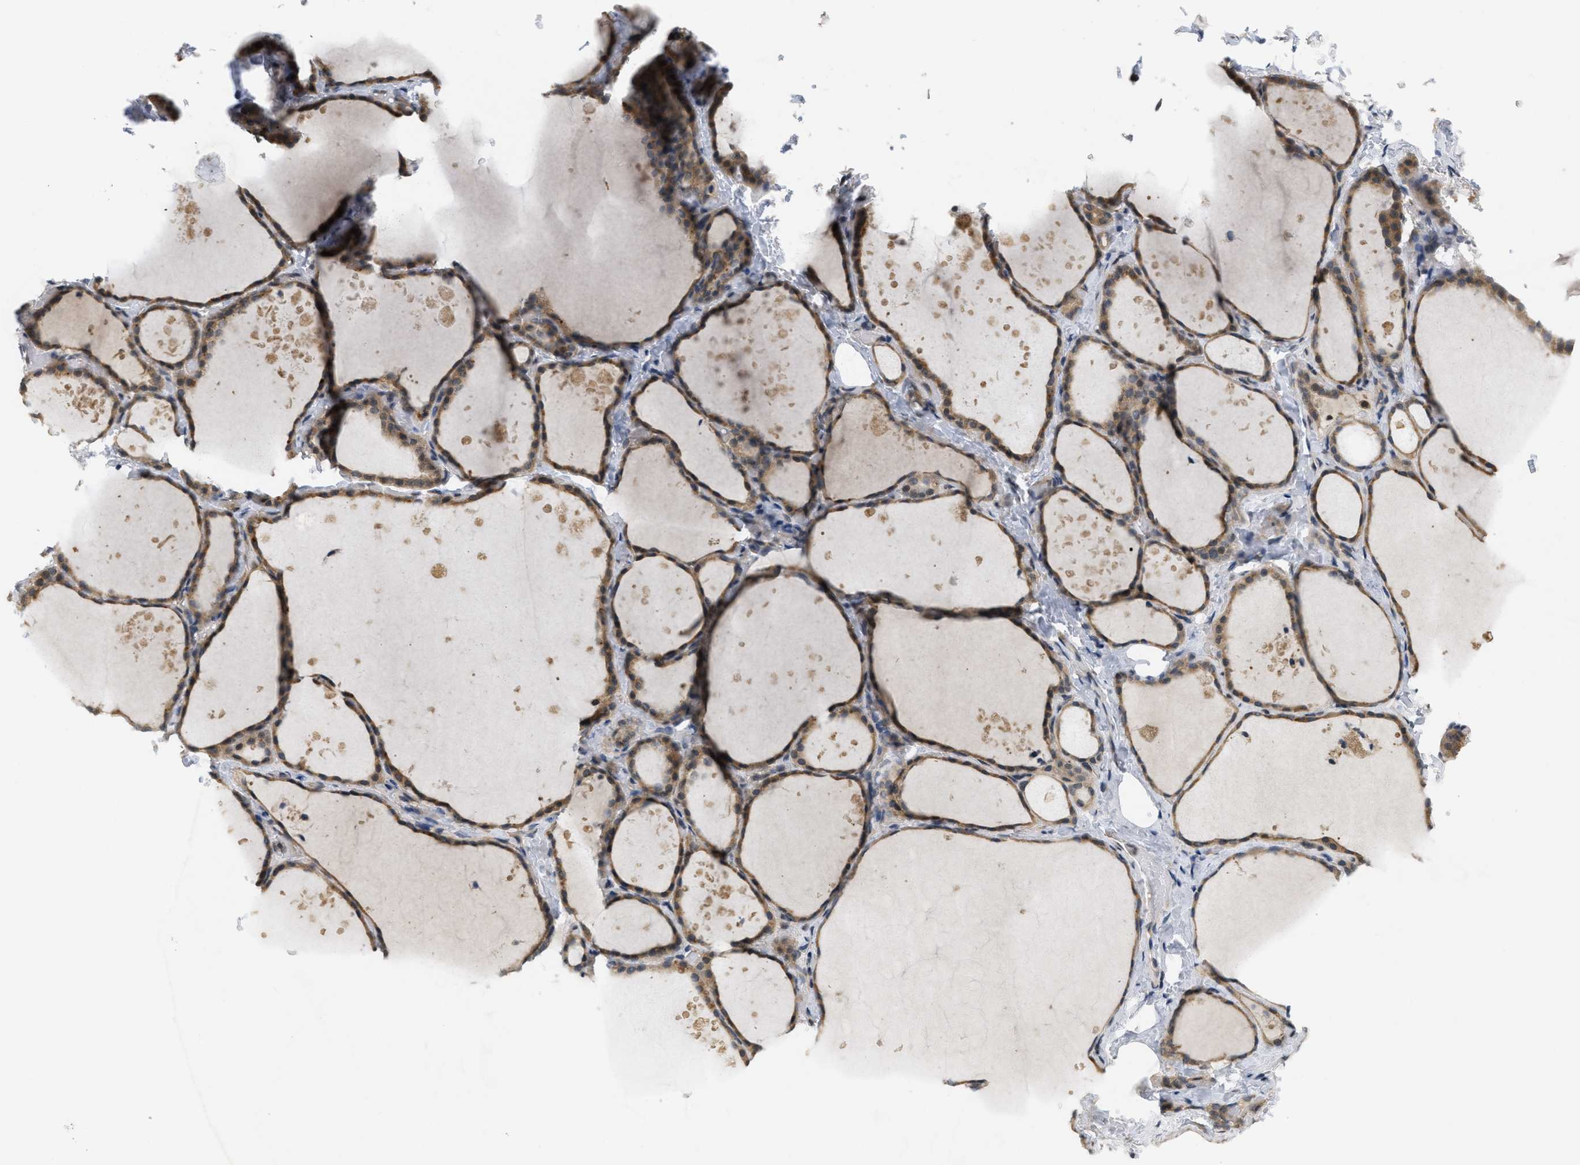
{"staining": {"intensity": "moderate", "quantity": ">75%", "location": "cytoplasmic/membranous,nuclear"}, "tissue": "thyroid gland", "cell_type": "Glandular cells", "image_type": "normal", "snomed": [{"axis": "morphology", "description": "Normal tissue, NOS"}, {"axis": "topography", "description": "Thyroid gland"}], "caption": "IHC image of unremarkable human thyroid gland stained for a protein (brown), which shows medium levels of moderate cytoplasmic/membranous,nuclear positivity in approximately >75% of glandular cells.", "gene": "PRKD1", "patient": {"sex": "female", "age": 44}}